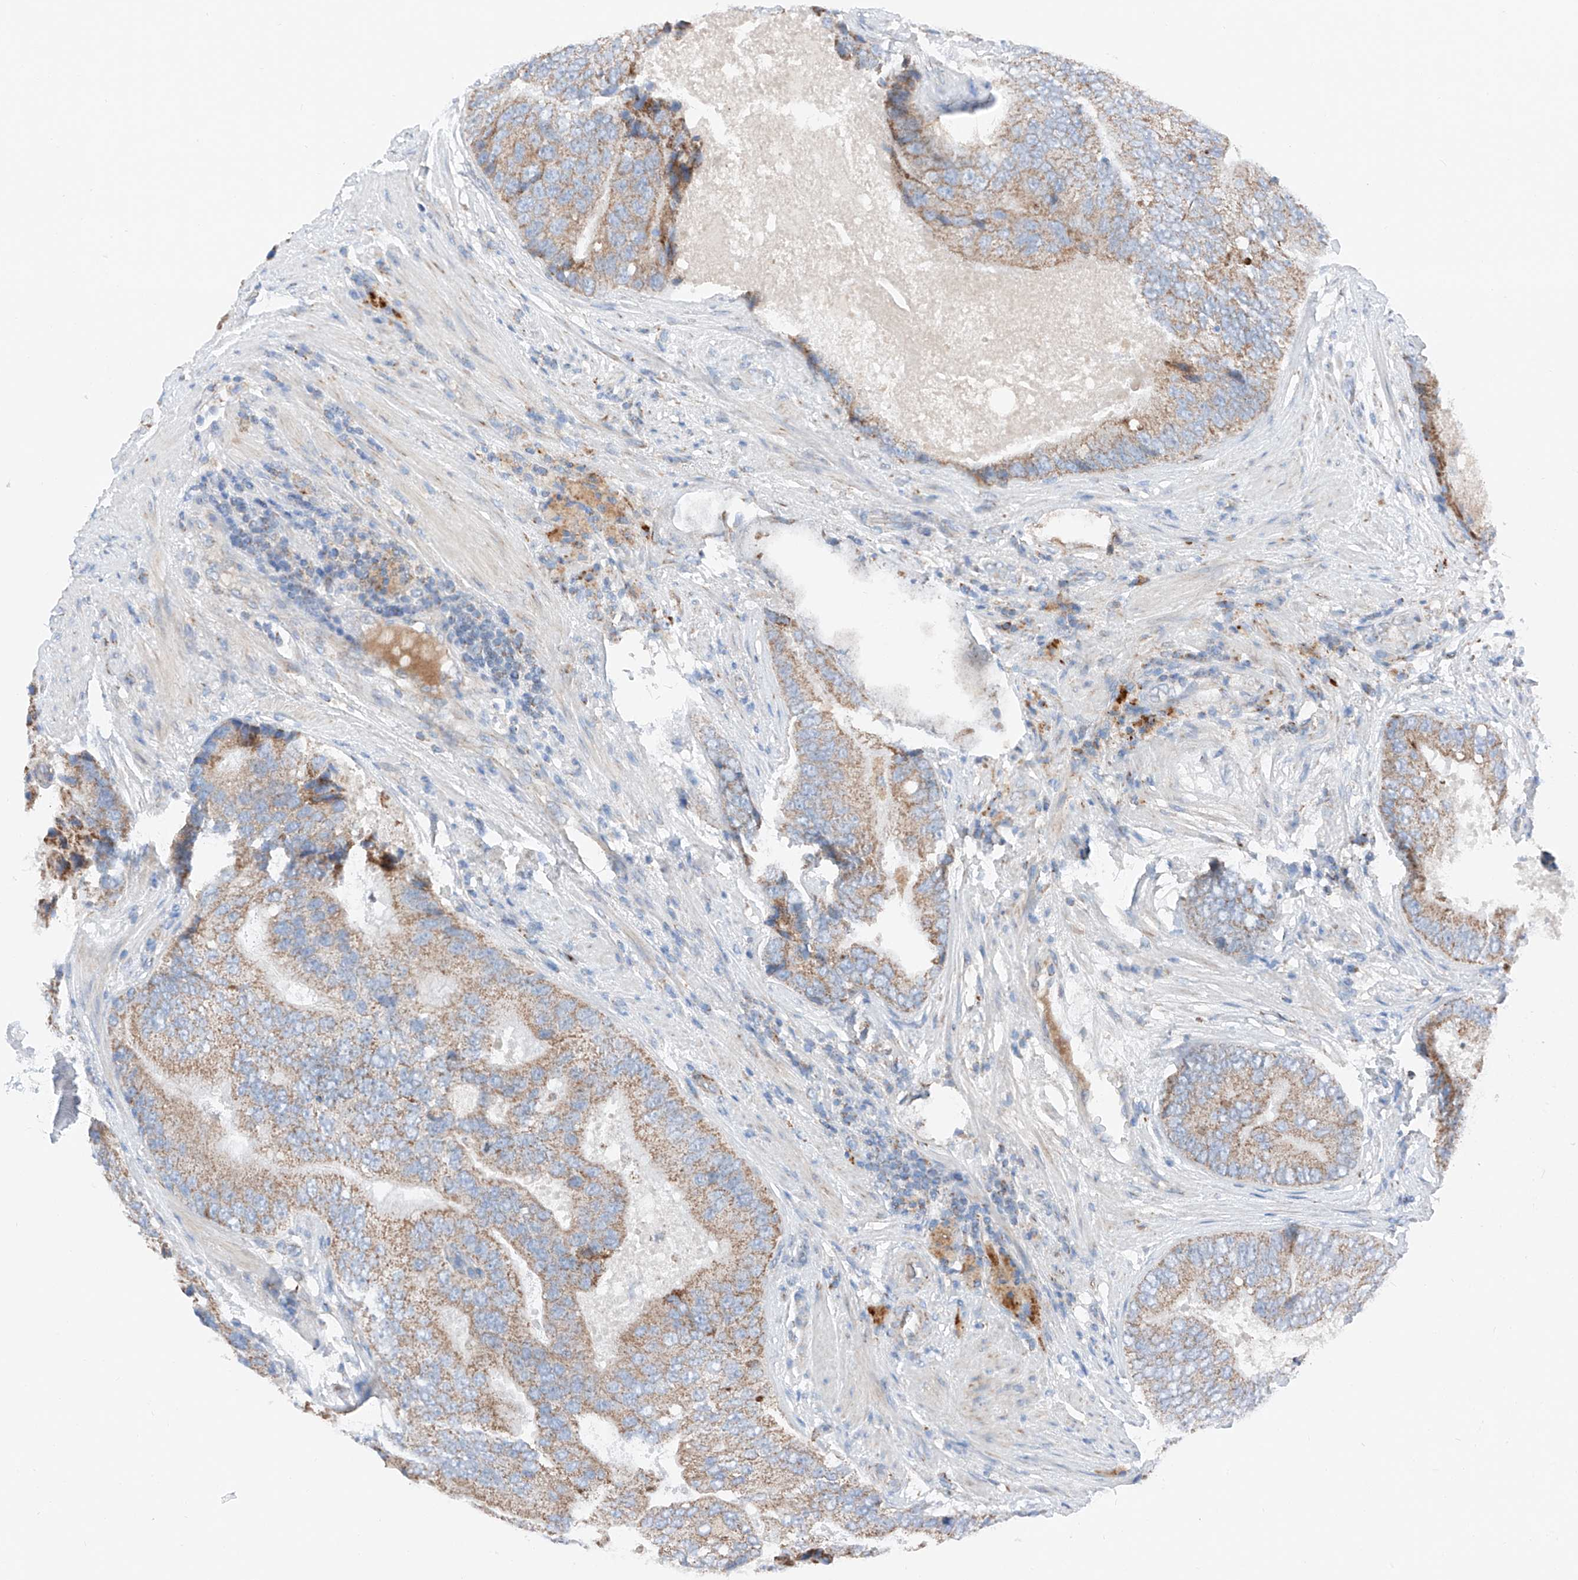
{"staining": {"intensity": "moderate", "quantity": ">75%", "location": "cytoplasmic/membranous"}, "tissue": "prostate cancer", "cell_type": "Tumor cells", "image_type": "cancer", "snomed": [{"axis": "morphology", "description": "Adenocarcinoma, High grade"}, {"axis": "topography", "description": "Prostate"}], "caption": "Tumor cells show medium levels of moderate cytoplasmic/membranous positivity in approximately >75% of cells in human prostate adenocarcinoma (high-grade). The protein is stained brown, and the nuclei are stained in blue (DAB IHC with brightfield microscopy, high magnification).", "gene": "MRAP", "patient": {"sex": "male", "age": 70}}